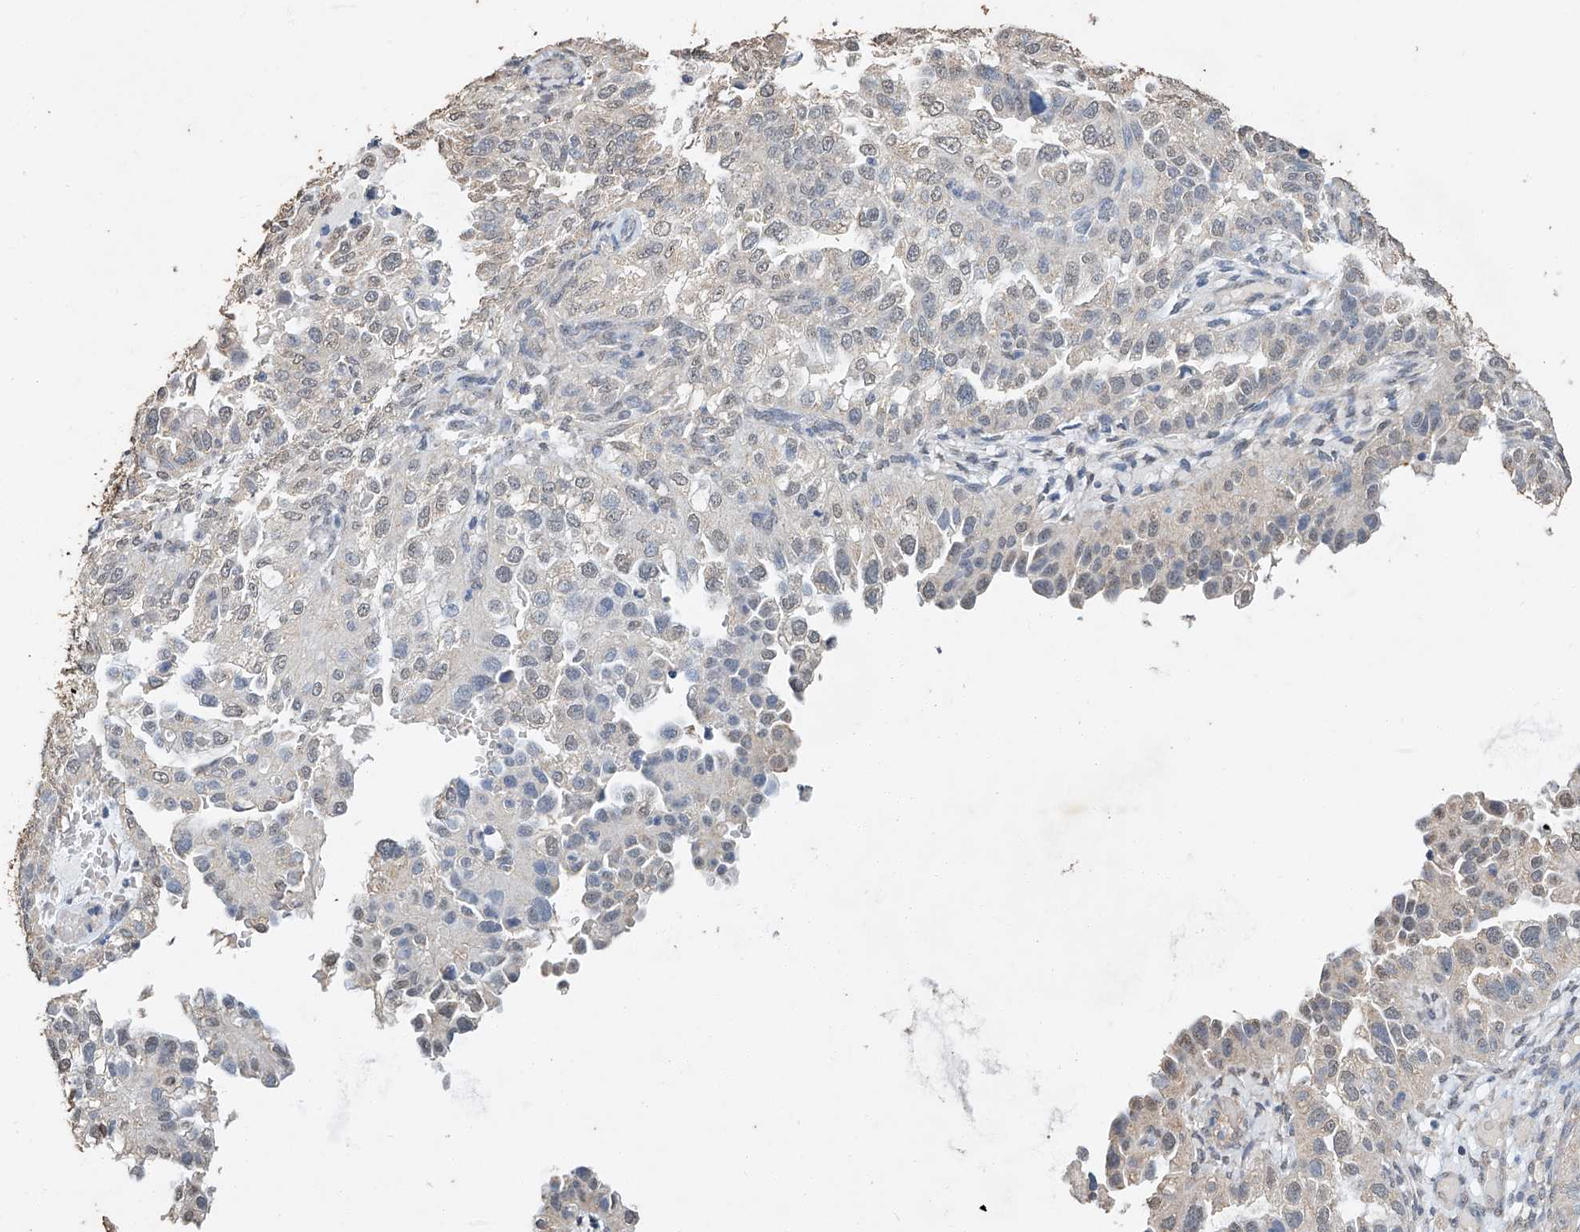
{"staining": {"intensity": "negative", "quantity": "none", "location": "none"}, "tissue": "endometrial cancer", "cell_type": "Tumor cells", "image_type": "cancer", "snomed": [{"axis": "morphology", "description": "Adenocarcinoma, NOS"}, {"axis": "topography", "description": "Endometrium"}], "caption": "An image of endometrial adenocarcinoma stained for a protein demonstrates no brown staining in tumor cells.", "gene": "CERS4", "patient": {"sex": "female", "age": 85}}